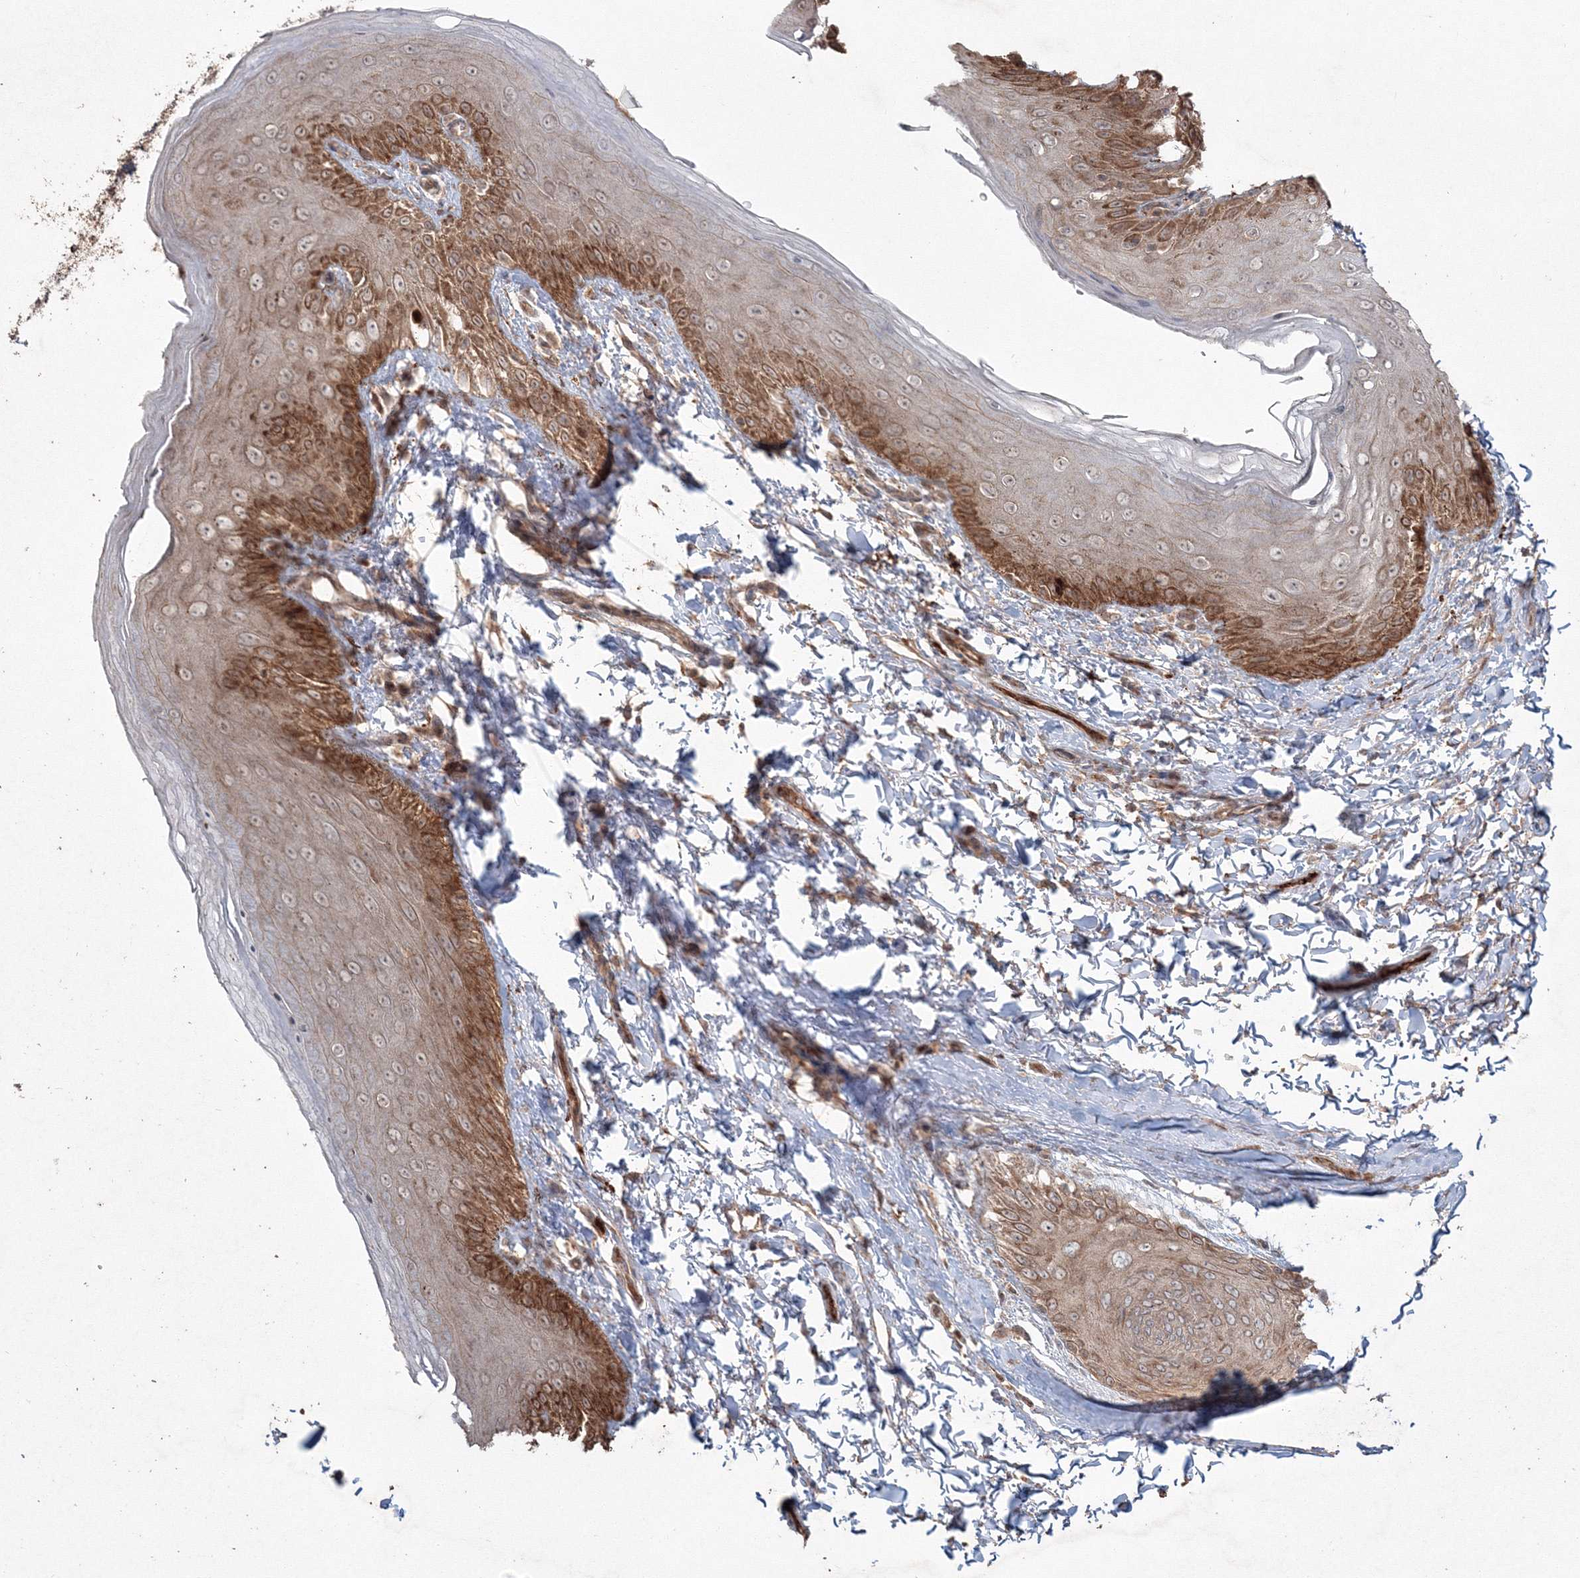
{"staining": {"intensity": "strong", "quantity": ">75%", "location": "cytoplasmic/membranous"}, "tissue": "skin", "cell_type": "Epidermal cells", "image_type": "normal", "snomed": [{"axis": "morphology", "description": "Normal tissue, NOS"}, {"axis": "topography", "description": "Anal"}], "caption": "The histopathology image demonstrates a brown stain indicating the presence of a protein in the cytoplasmic/membranous of epidermal cells in skin. (Brightfield microscopy of DAB IHC at high magnification).", "gene": "ANAPC16", "patient": {"sex": "male", "age": 44}}